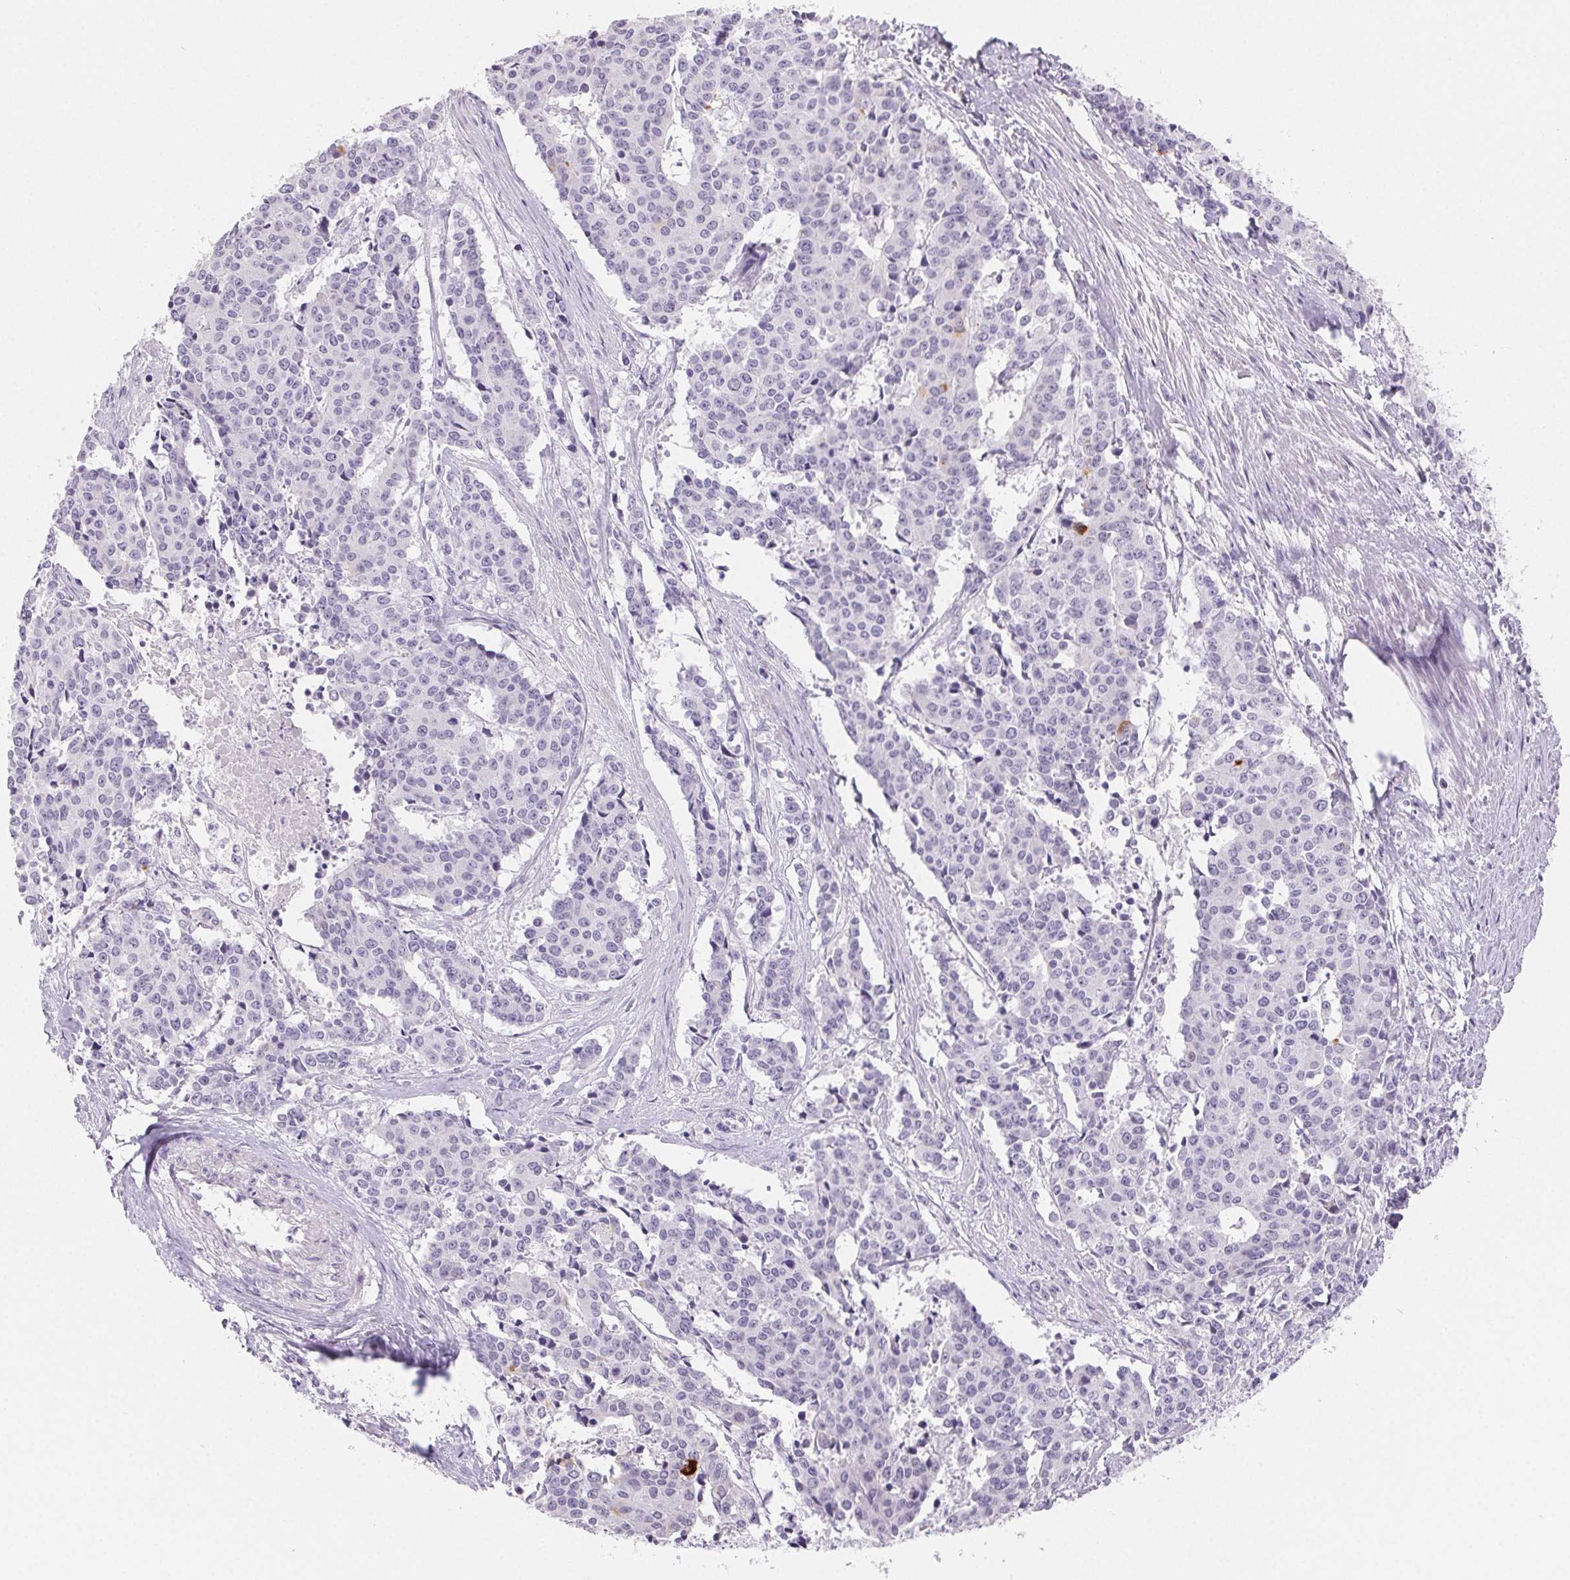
{"staining": {"intensity": "negative", "quantity": "none", "location": "none"}, "tissue": "cervical cancer", "cell_type": "Tumor cells", "image_type": "cancer", "snomed": [{"axis": "morphology", "description": "Squamous cell carcinoma, NOS"}, {"axis": "topography", "description": "Cervix"}], "caption": "Tumor cells show no significant positivity in cervical squamous cell carcinoma.", "gene": "BPIFB2", "patient": {"sex": "female", "age": 28}}